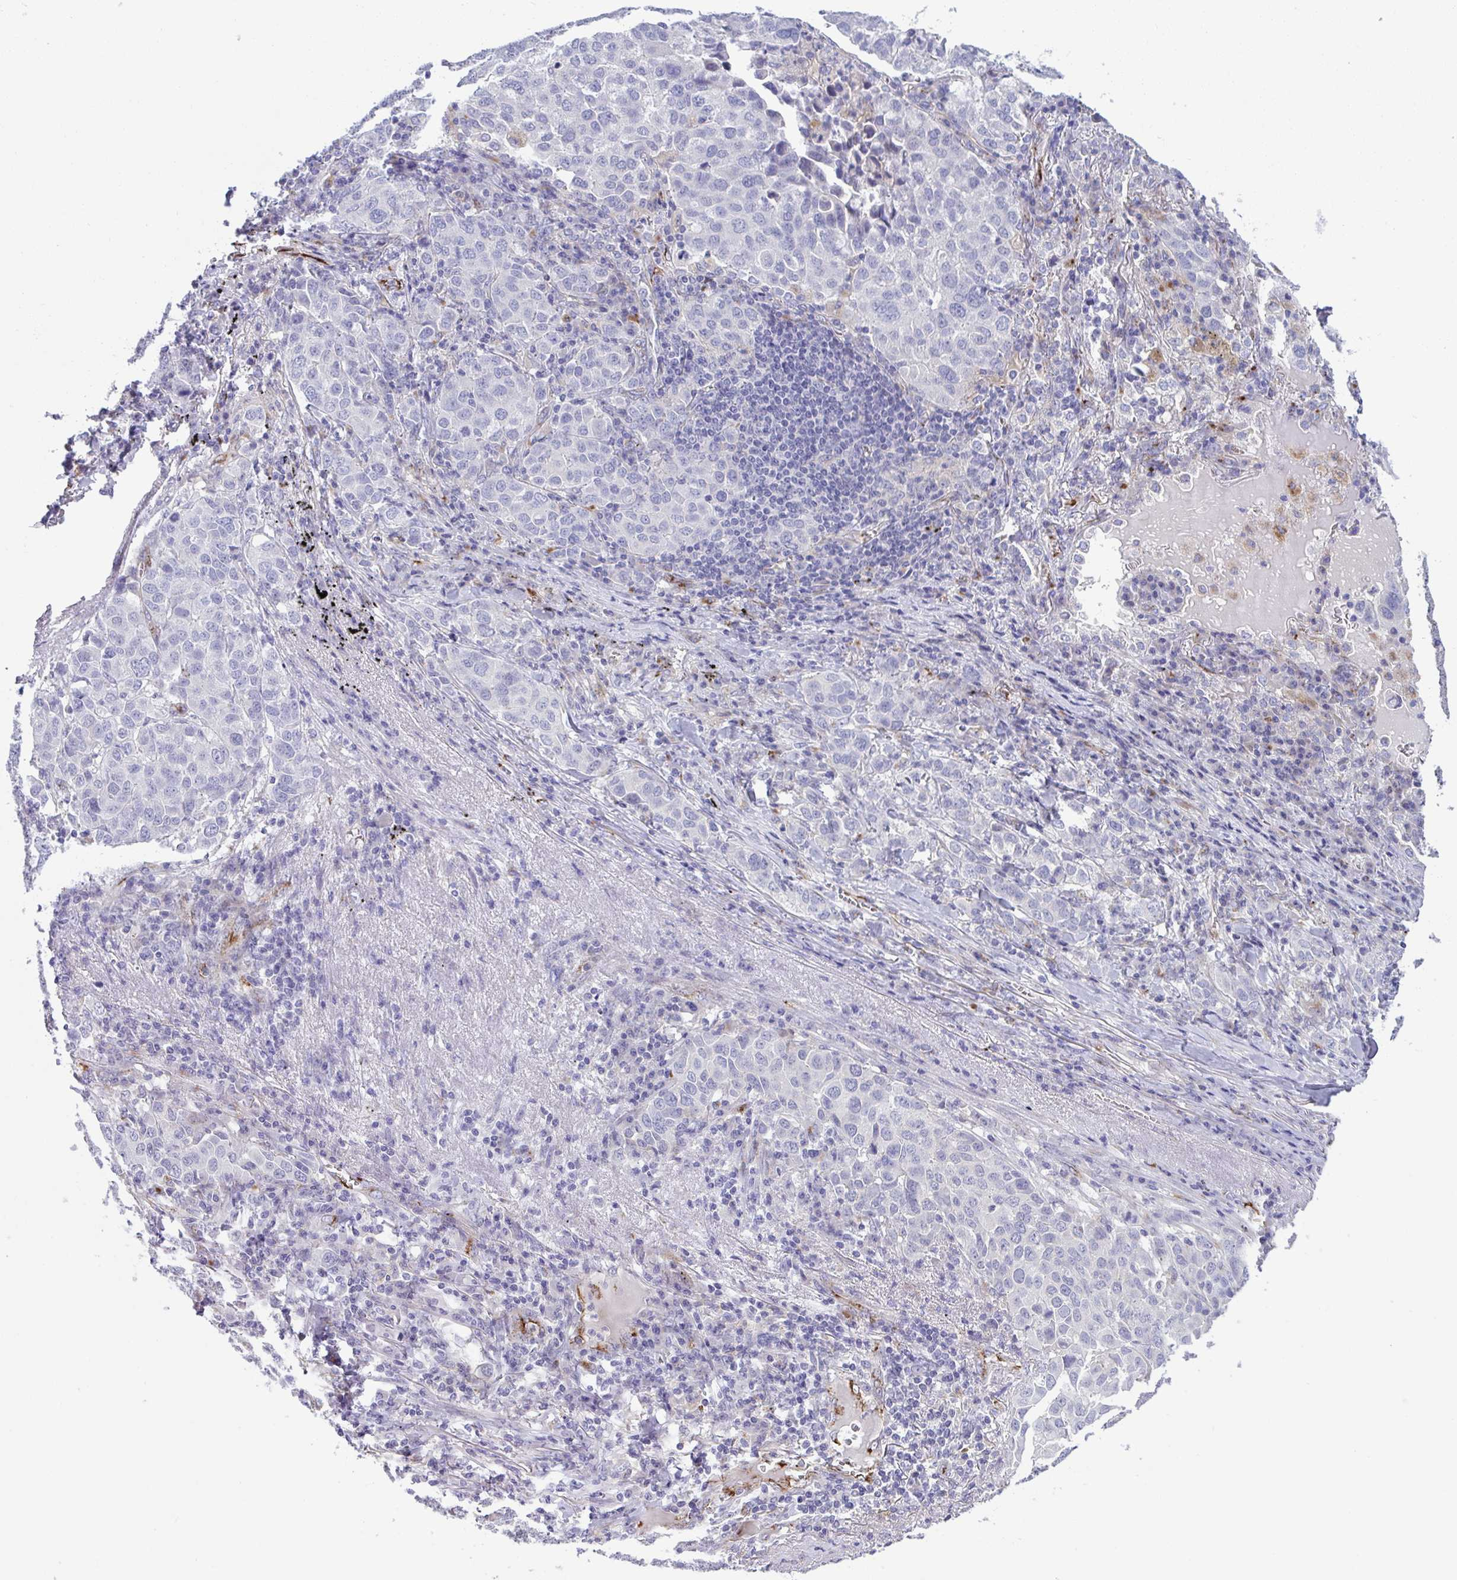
{"staining": {"intensity": "negative", "quantity": "none", "location": "none"}, "tissue": "lung cancer", "cell_type": "Tumor cells", "image_type": "cancer", "snomed": [{"axis": "morphology", "description": "Adenocarcinoma, NOS"}, {"axis": "morphology", "description": "Adenocarcinoma, metastatic, NOS"}, {"axis": "topography", "description": "Lymph node"}, {"axis": "topography", "description": "Lung"}], "caption": "An immunohistochemistry (IHC) image of metastatic adenocarcinoma (lung) is shown. There is no staining in tumor cells of metastatic adenocarcinoma (lung).", "gene": "TOR1AIP2", "patient": {"sex": "female", "age": 65}}